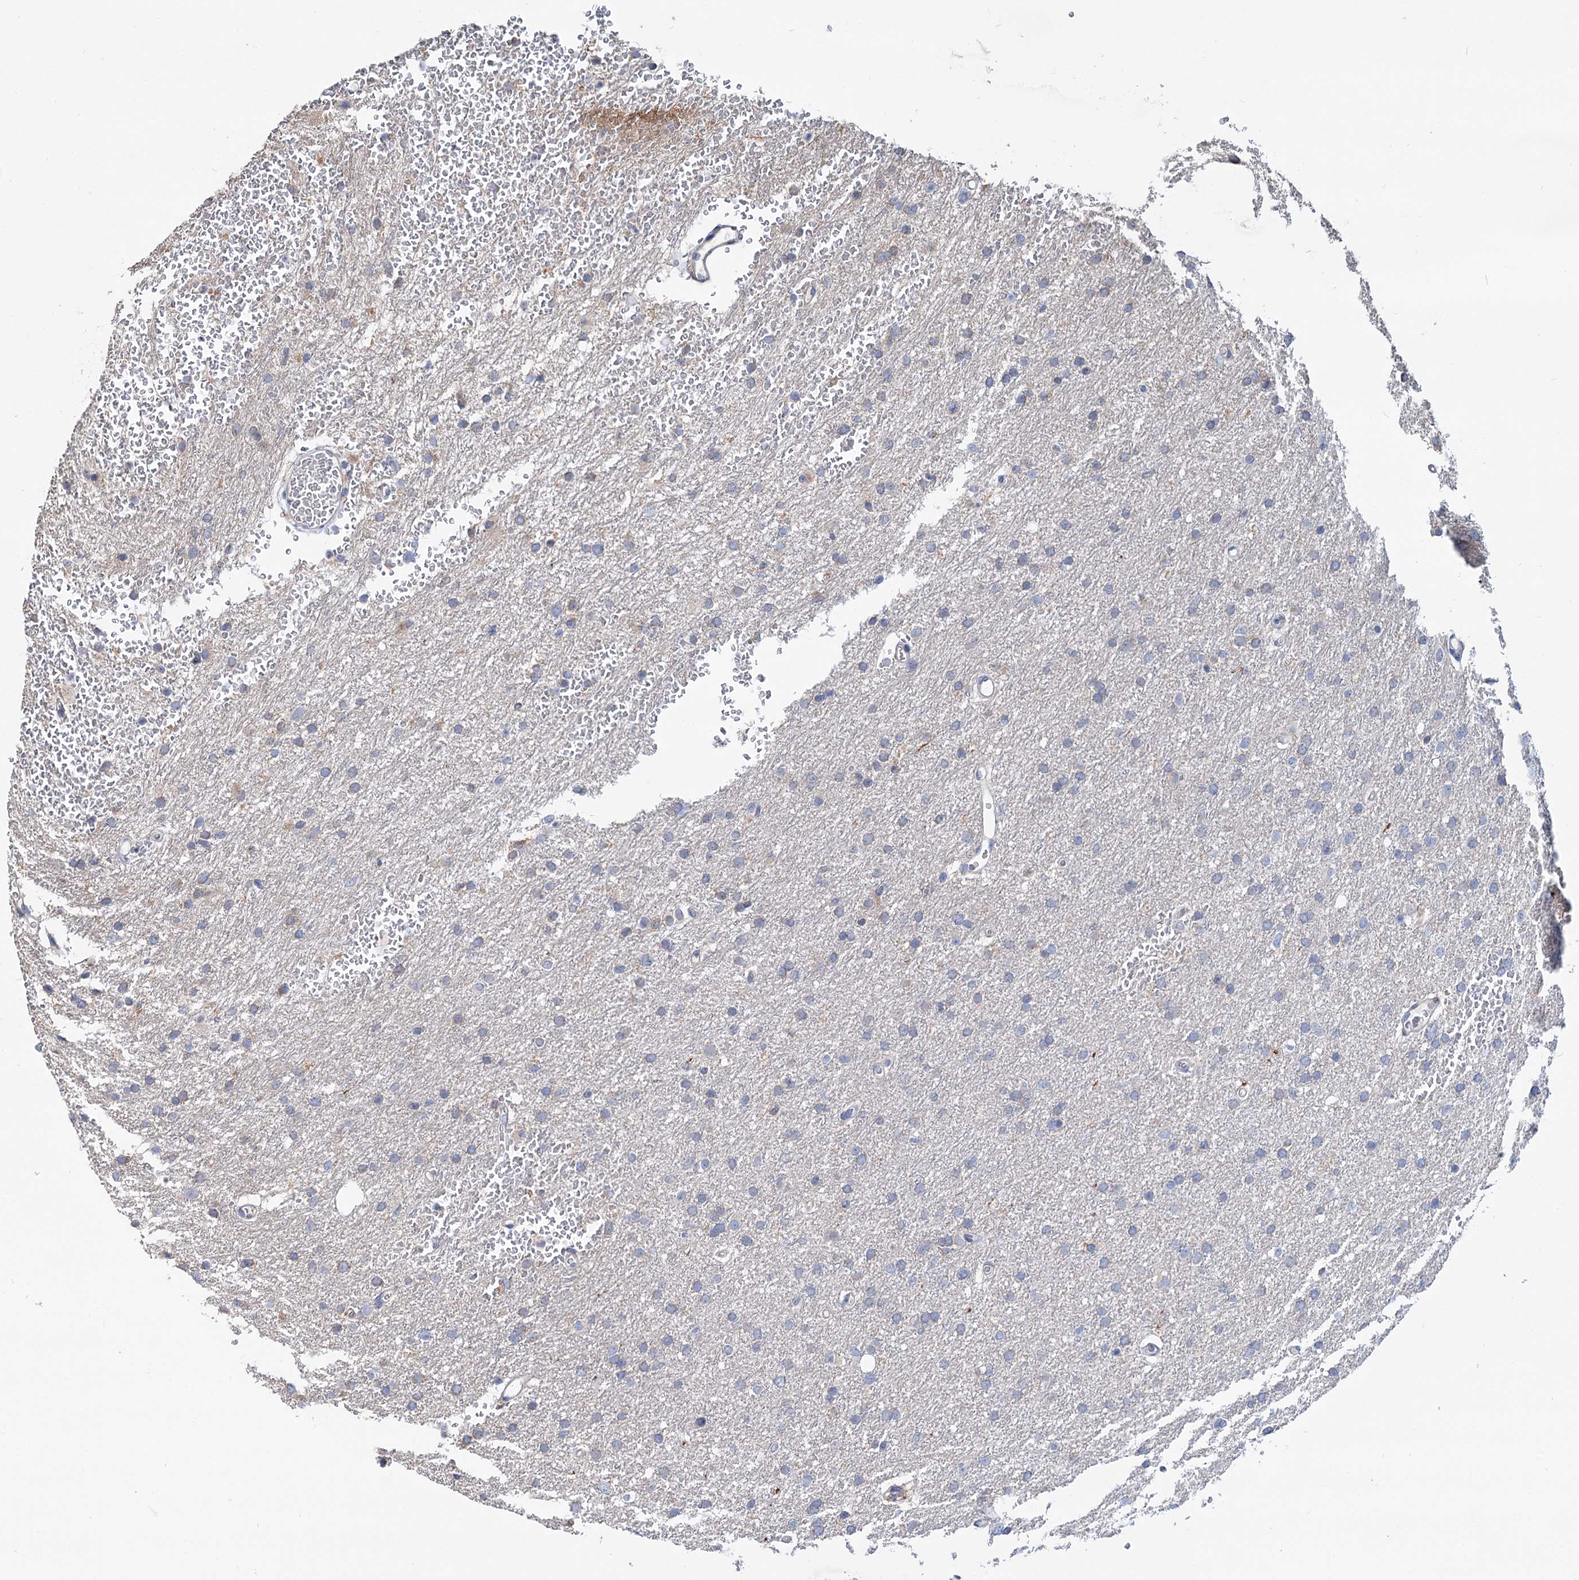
{"staining": {"intensity": "negative", "quantity": "none", "location": "none"}, "tissue": "glioma", "cell_type": "Tumor cells", "image_type": "cancer", "snomed": [{"axis": "morphology", "description": "Glioma, malignant, High grade"}, {"axis": "topography", "description": "Cerebral cortex"}], "caption": "Tumor cells show no significant protein staining in high-grade glioma (malignant). The staining was performed using DAB to visualize the protein expression in brown, while the nuclei were stained in blue with hematoxylin (Magnification: 20x).", "gene": "RNF111", "patient": {"sex": "female", "age": 36}}